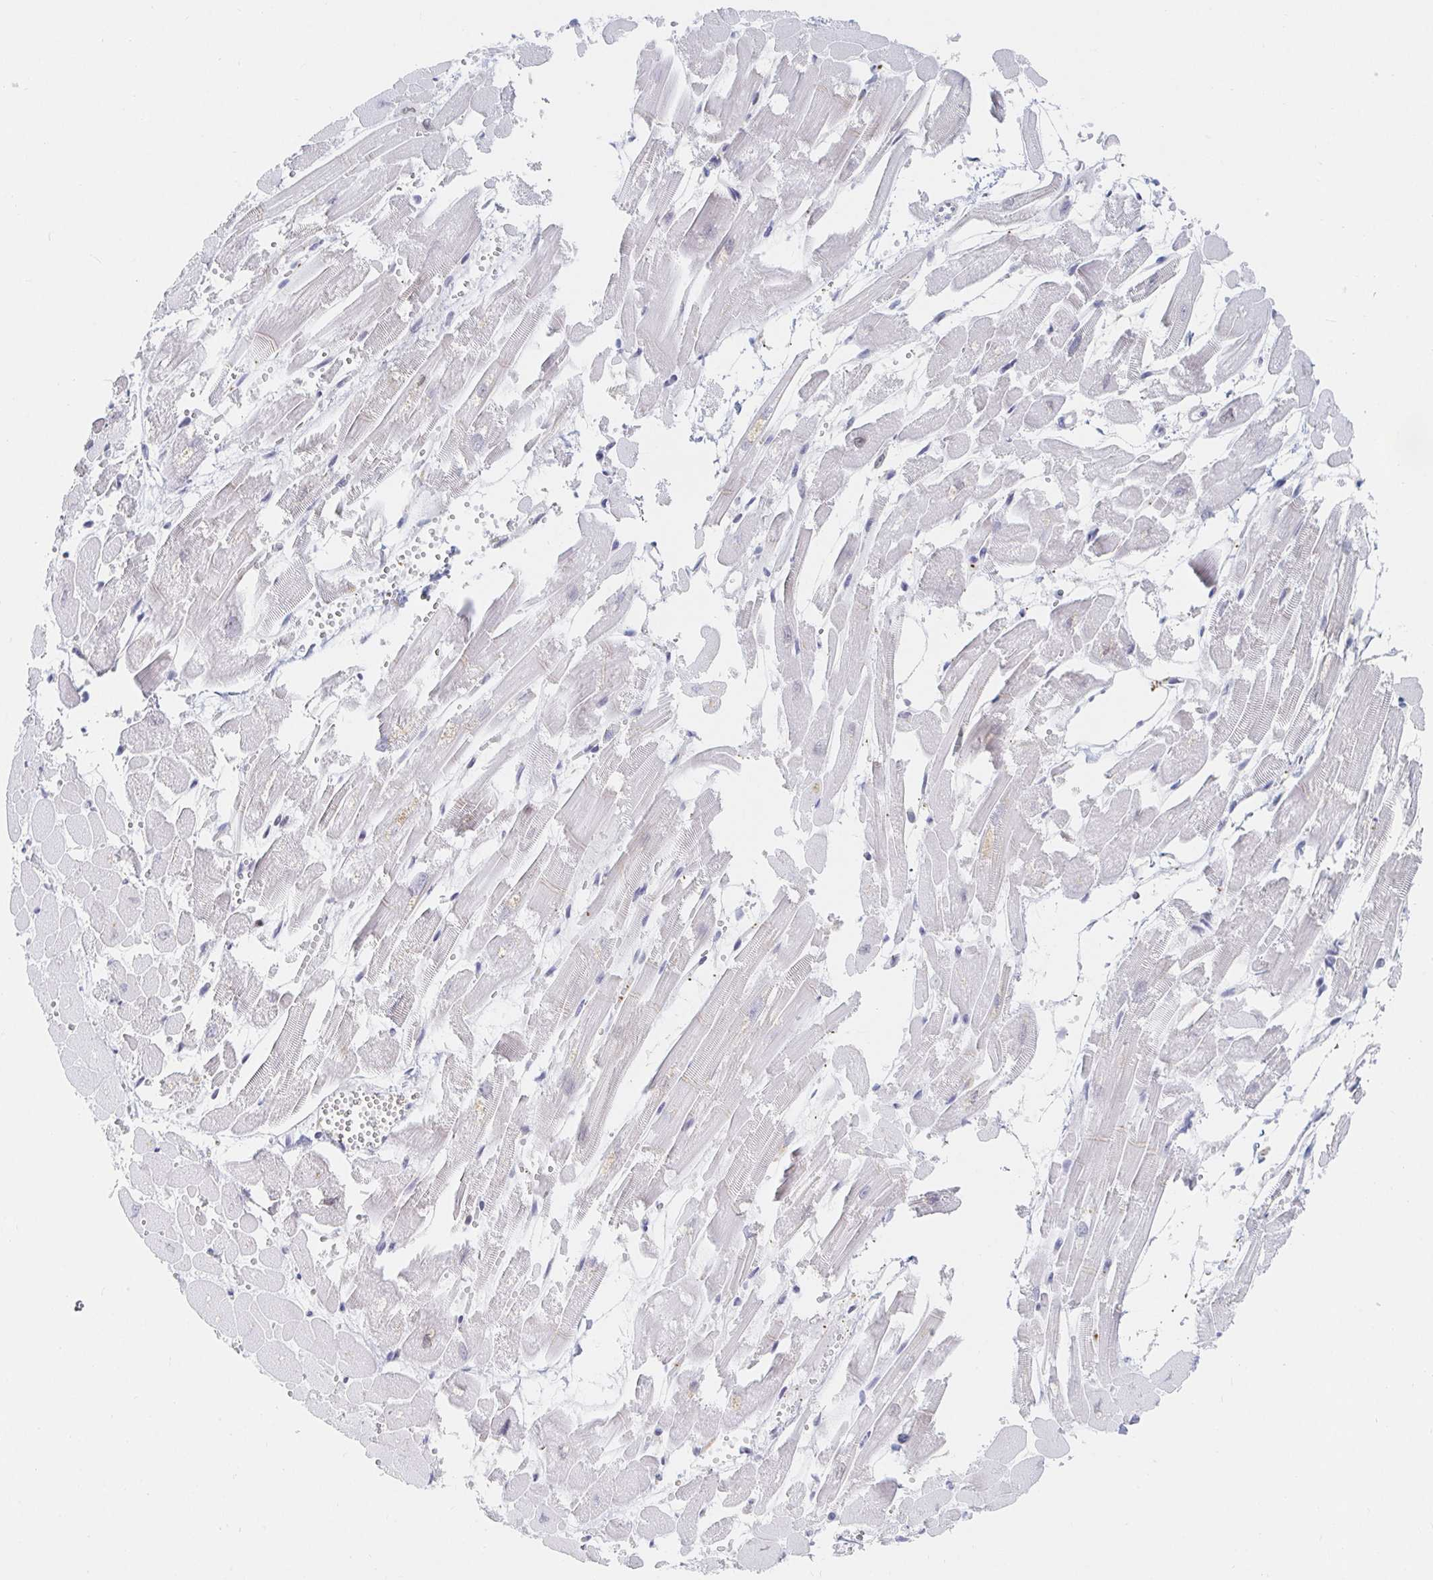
{"staining": {"intensity": "moderate", "quantity": "<25%", "location": "nuclear"}, "tissue": "heart muscle", "cell_type": "Cardiomyocytes", "image_type": "normal", "snomed": [{"axis": "morphology", "description": "Normal tissue, NOS"}, {"axis": "topography", "description": "Heart"}], "caption": "This image demonstrates normal heart muscle stained with immunohistochemistry (IHC) to label a protein in brown. The nuclear of cardiomyocytes show moderate positivity for the protein. Nuclei are counter-stained blue.", "gene": "CHD2", "patient": {"sex": "female", "age": 52}}